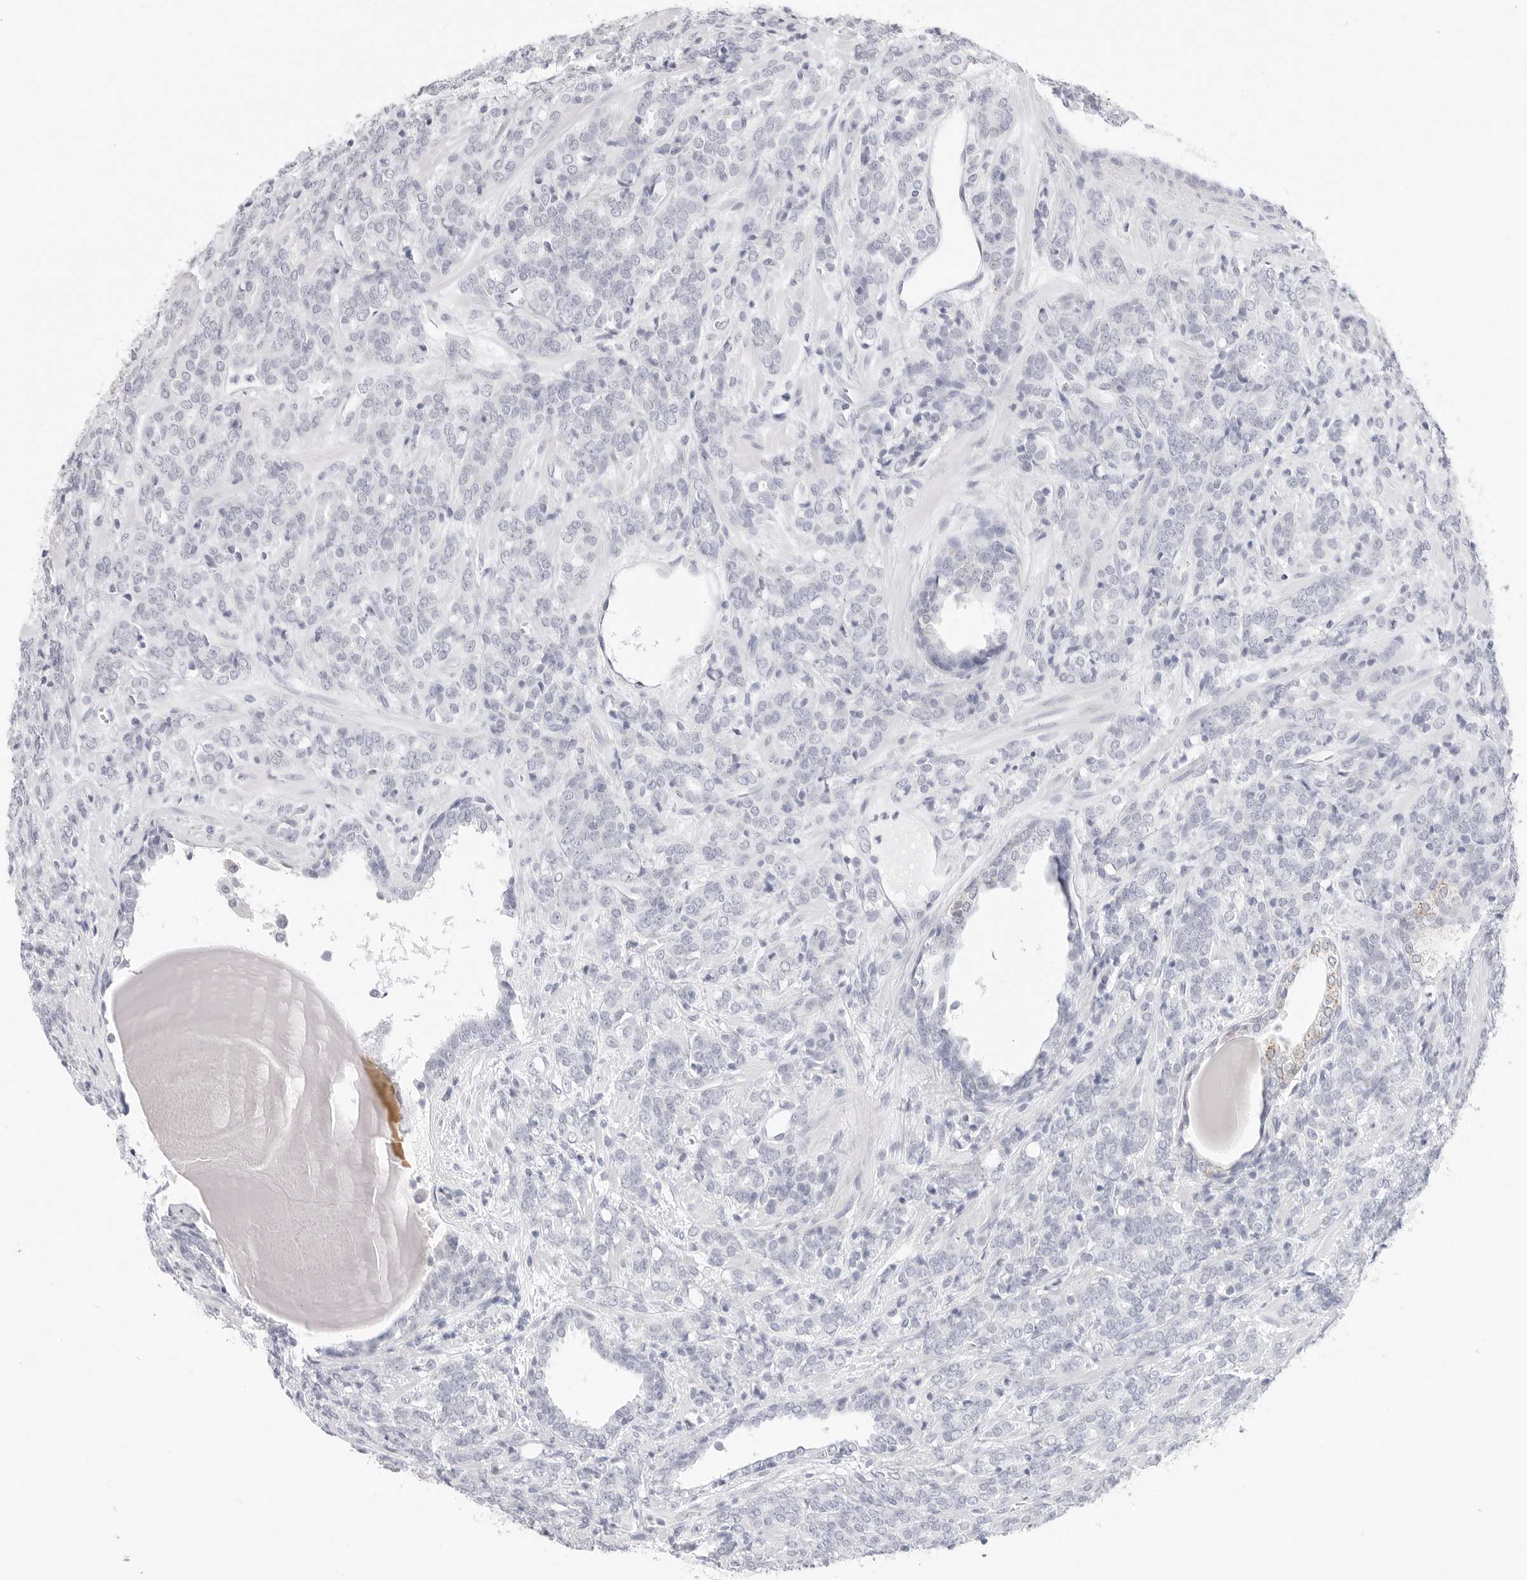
{"staining": {"intensity": "negative", "quantity": "none", "location": "none"}, "tissue": "prostate cancer", "cell_type": "Tumor cells", "image_type": "cancer", "snomed": [{"axis": "morphology", "description": "Adenocarcinoma, High grade"}, {"axis": "topography", "description": "Prostate"}], "caption": "Adenocarcinoma (high-grade) (prostate) stained for a protein using immunohistochemistry exhibits no positivity tumor cells.", "gene": "HMGCS2", "patient": {"sex": "male", "age": 62}}